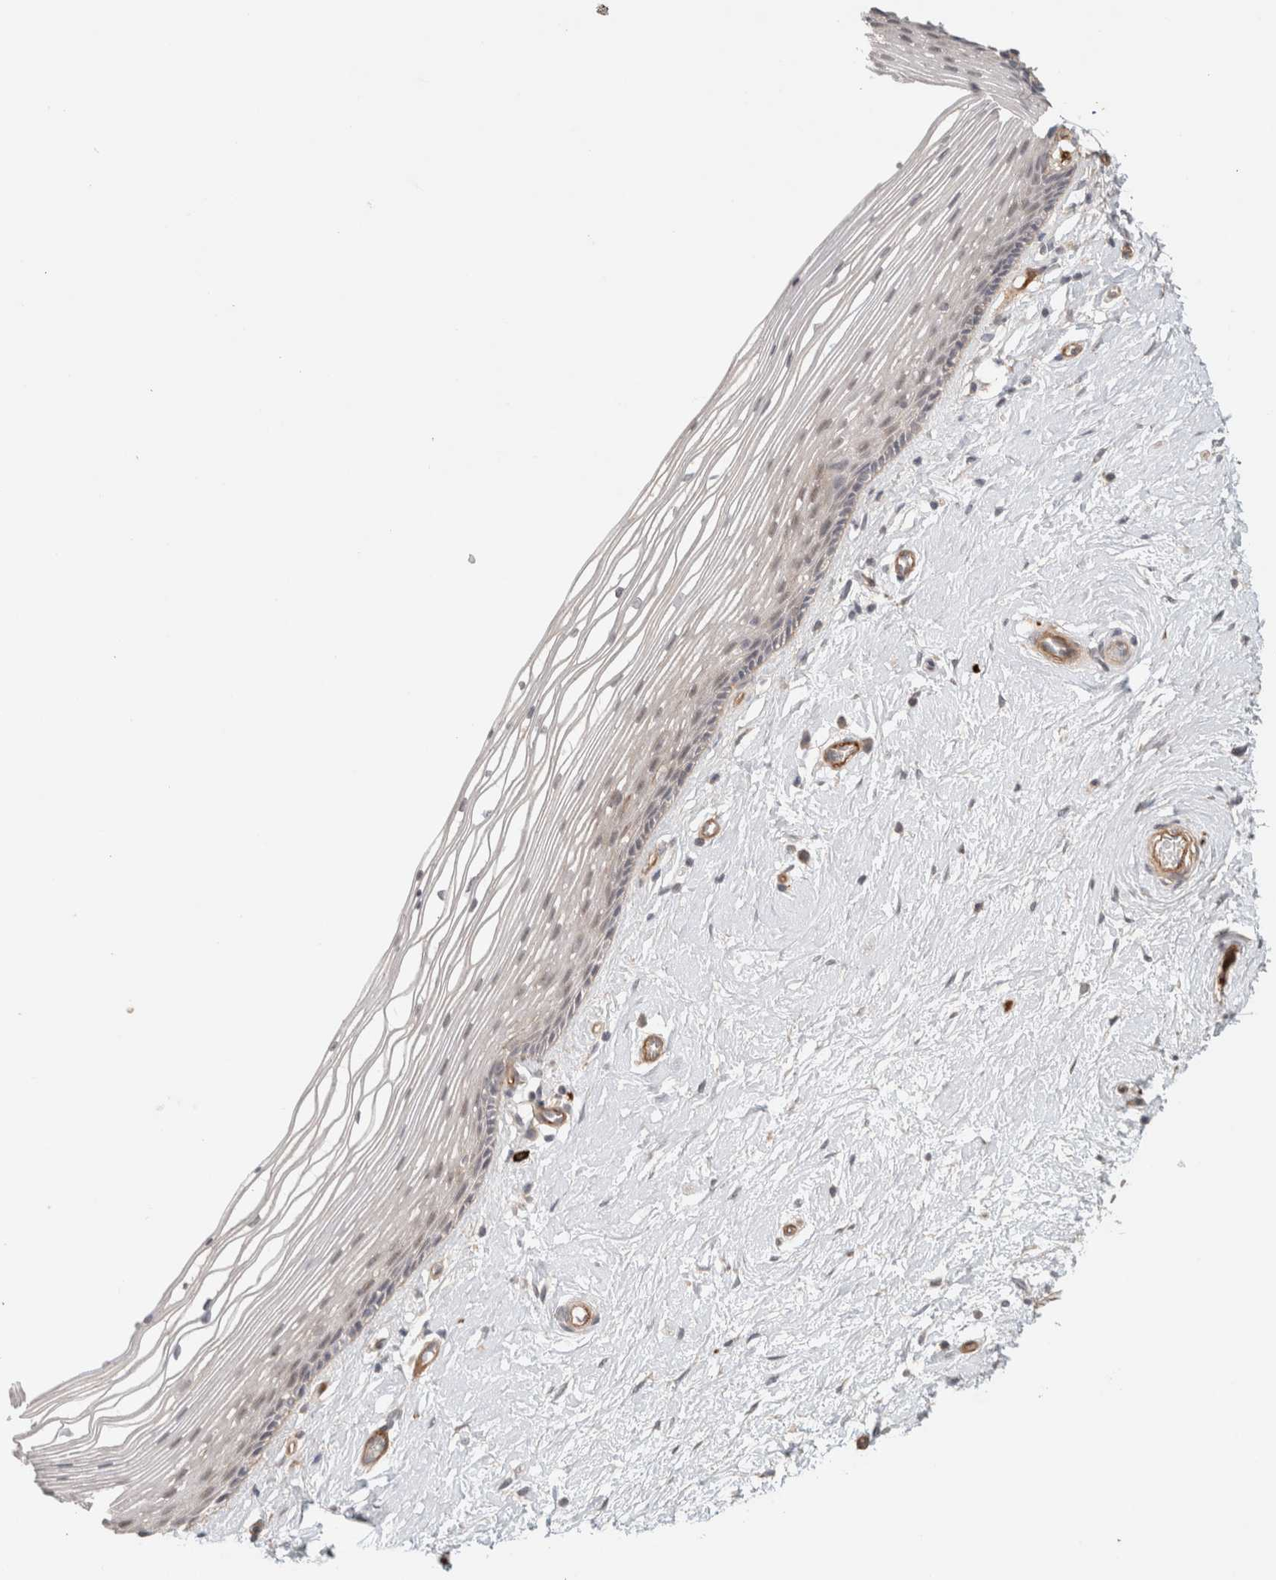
{"staining": {"intensity": "negative", "quantity": "none", "location": "none"}, "tissue": "vagina", "cell_type": "Squamous epithelial cells", "image_type": "normal", "snomed": [{"axis": "morphology", "description": "Normal tissue, NOS"}, {"axis": "topography", "description": "Vagina"}], "caption": "Histopathology image shows no significant protein staining in squamous epithelial cells of unremarkable vagina.", "gene": "HSPG2", "patient": {"sex": "female", "age": 46}}